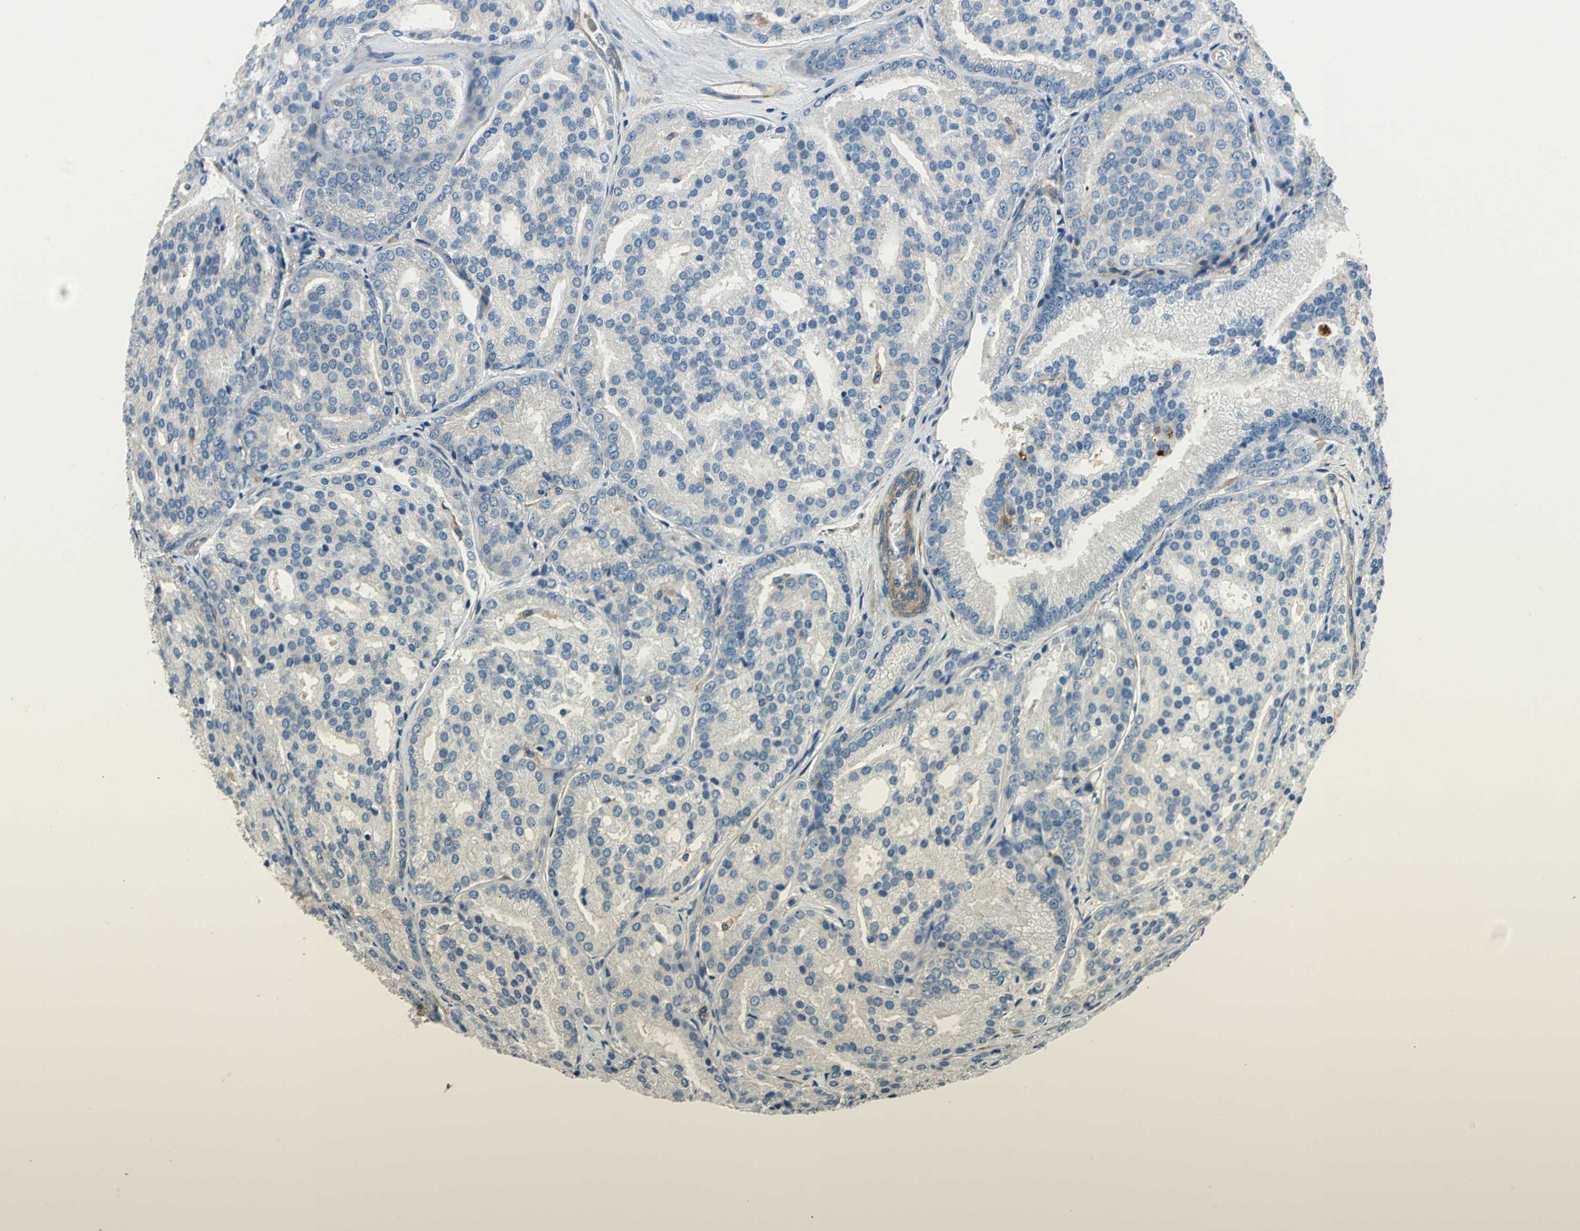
{"staining": {"intensity": "negative", "quantity": "none", "location": "none"}, "tissue": "prostate cancer", "cell_type": "Tumor cells", "image_type": "cancer", "snomed": [{"axis": "morphology", "description": "Adenocarcinoma, High grade"}, {"axis": "topography", "description": "Prostate"}], "caption": "Micrograph shows no protein positivity in tumor cells of prostate adenocarcinoma (high-grade) tissue. The staining was performed using DAB (3,3'-diaminobenzidine) to visualize the protein expression in brown, while the nuclei were stained in blue with hematoxylin (Magnification: 20x).", "gene": "DDX3Y", "patient": {"sex": "male", "age": 64}}